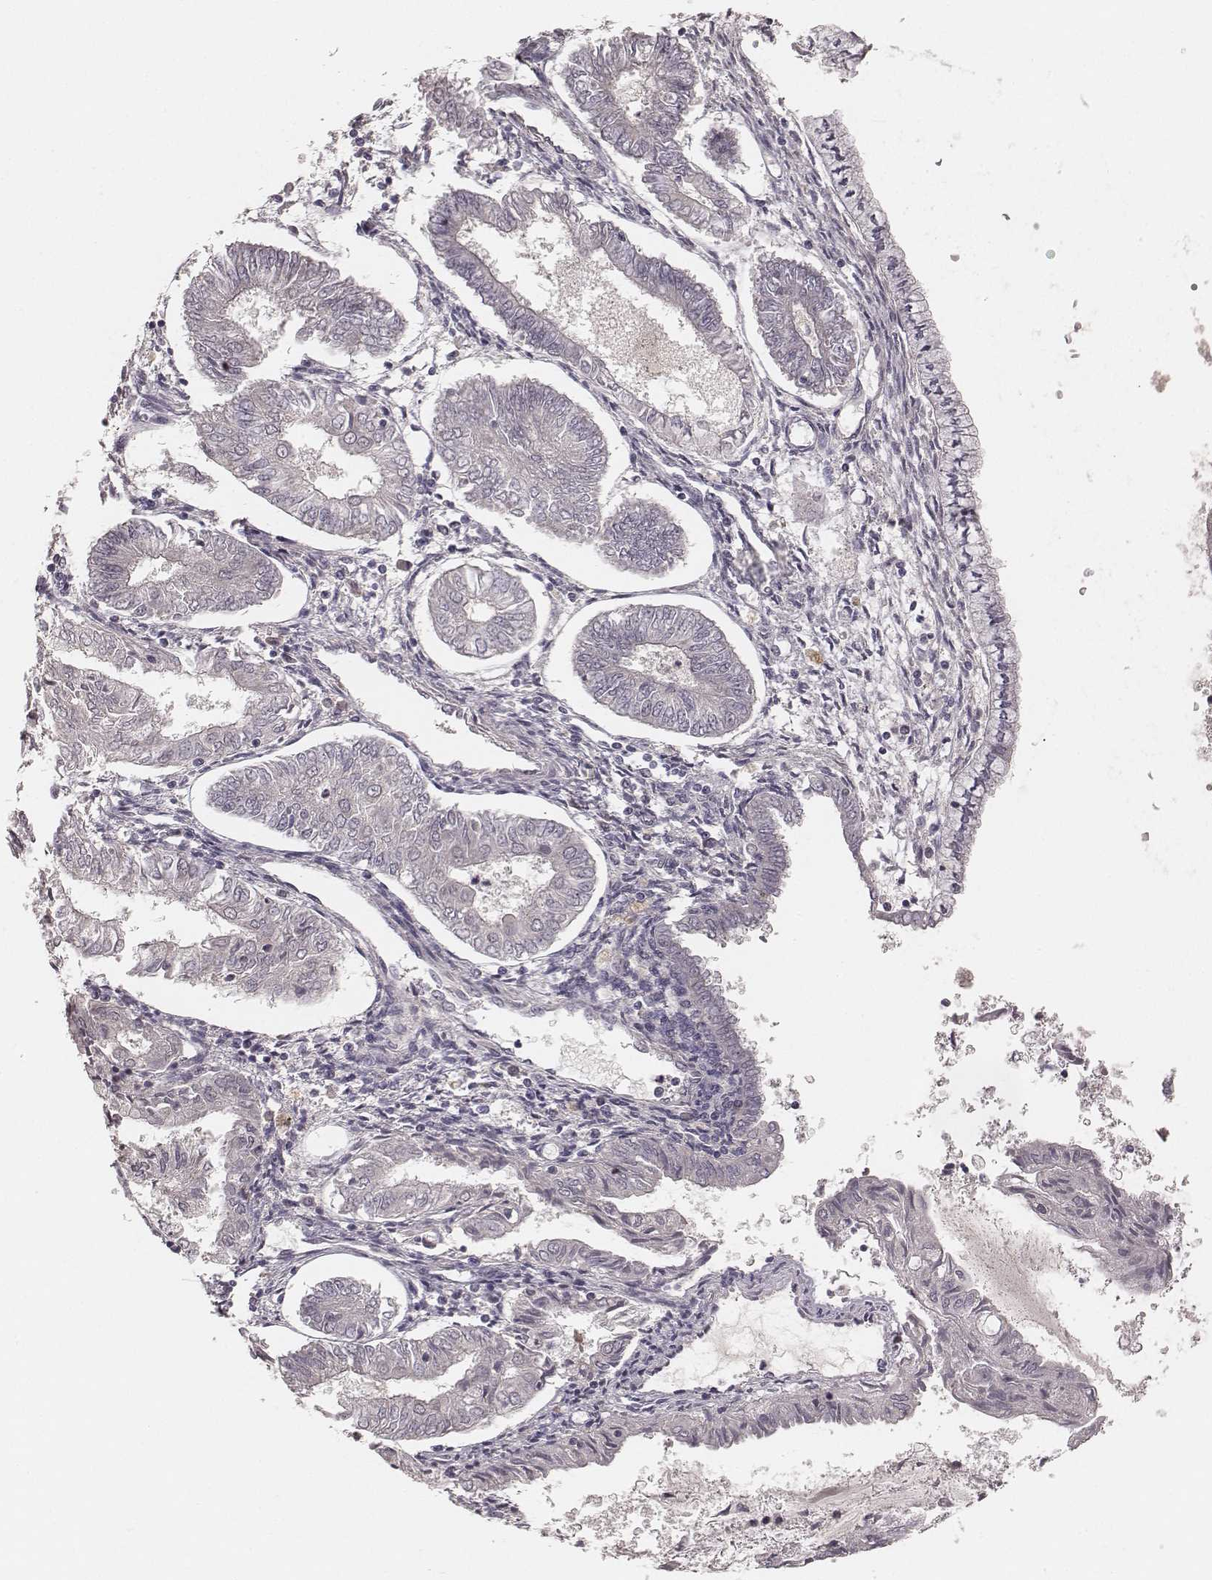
{"staining": {"intensity": "negative", "quantity": "none", "location": "none"}, "tissue": "endometrial cancer", "cell_type": "Tumor cells", "image_type": "cancer", "snomed": [{"axis": "morphology", "description": "Adenocarcinoma, NOS"}, {"axis": "topography", "description": "Endometrium"}], "caption": "This is an immunohistochemistry (IHC) micrograph of adenocarcinoma (endometrial). There is no positivity in tumor cells.", "gene": "LY6K", "patient": {"sex": "female", "age": 68}}